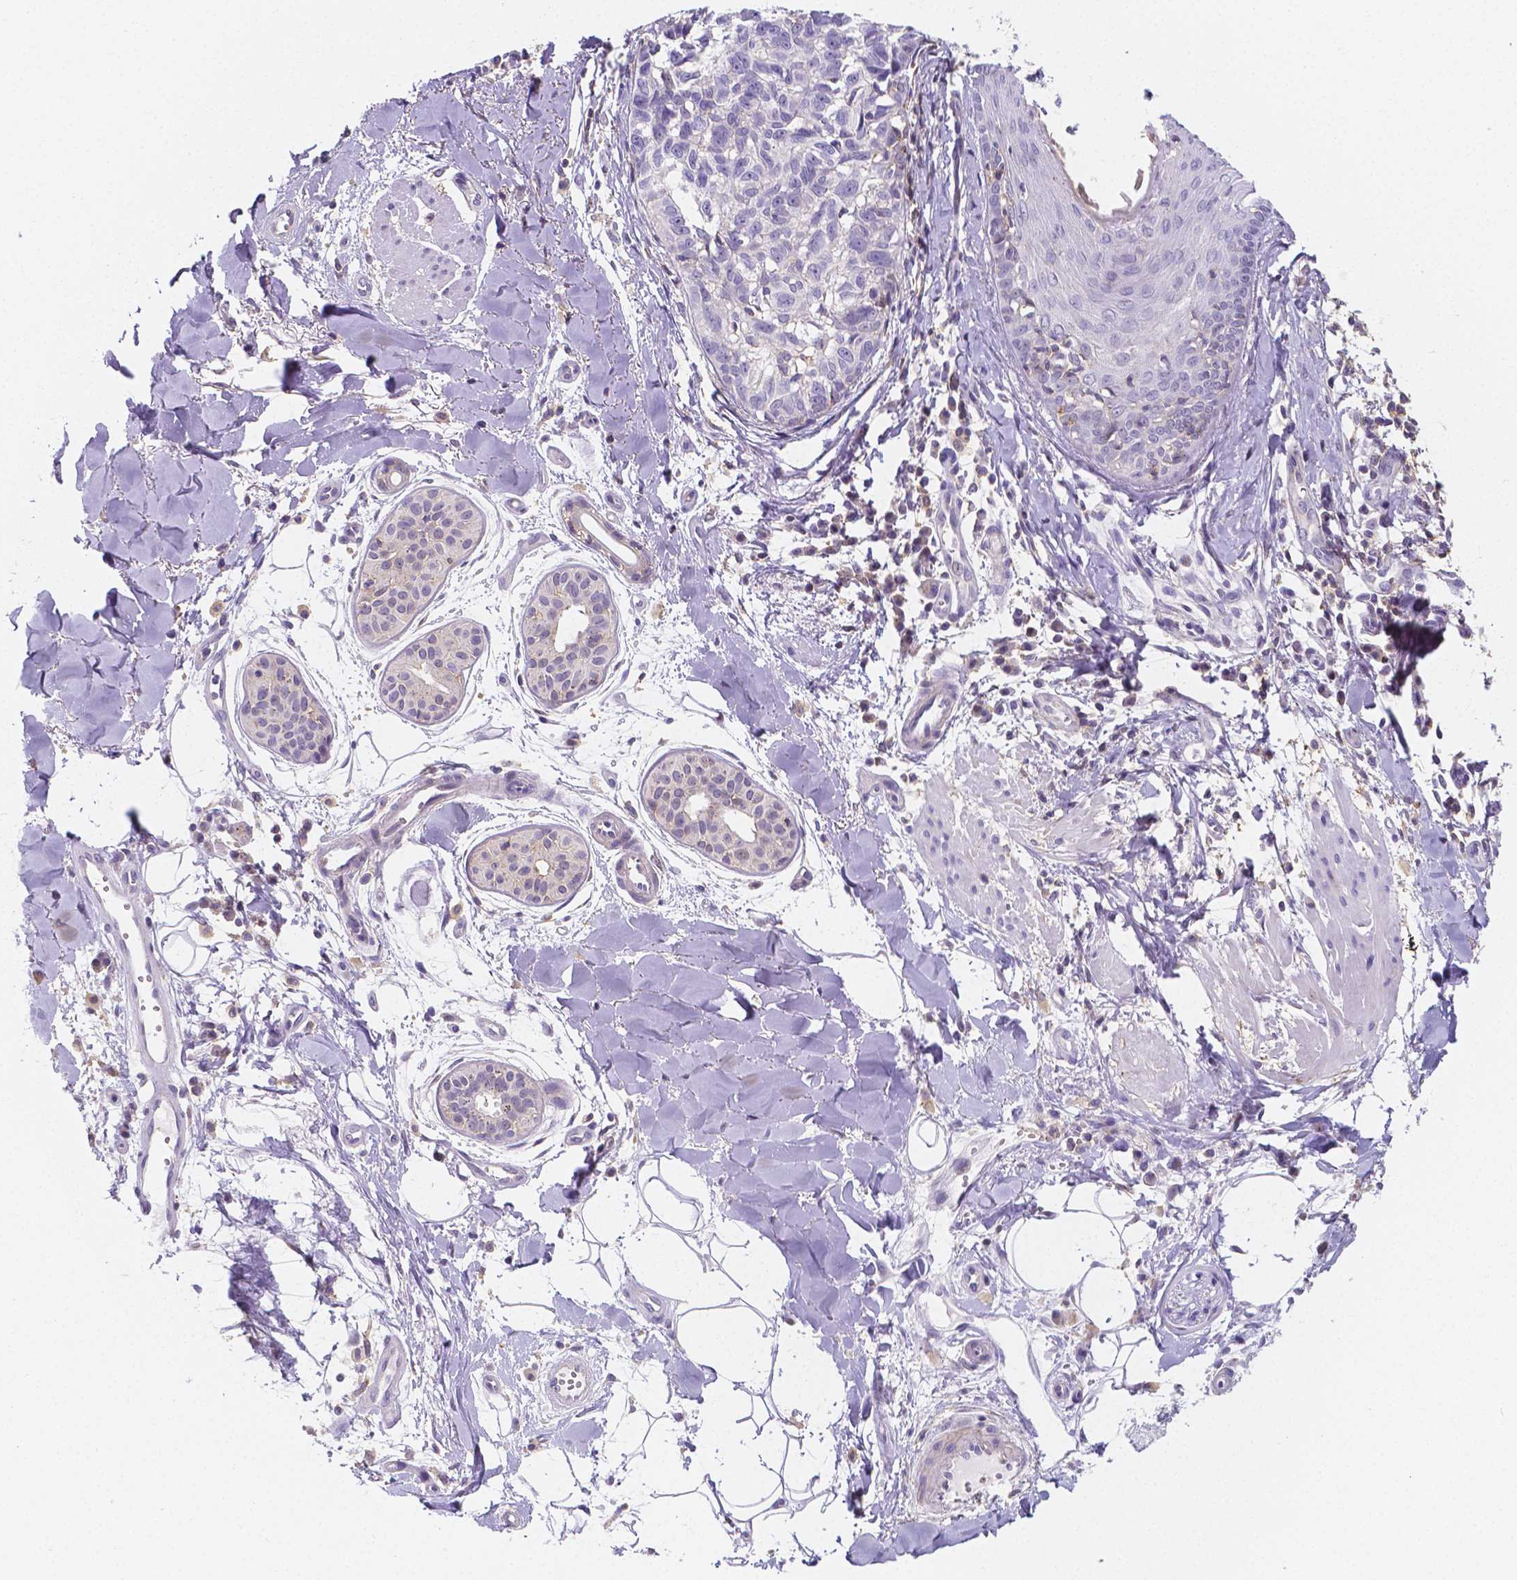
{"staining": {"intensity": "negative", "quantity": "none", "location": "none"}, "tissue": "melanoma", "cell_type": "Tumor cells", "image_type": "cancer", "snomed": [{"axis": "morphology", "description": "Malignant melanoma, NOS"}, {"axis": "topography", "description": "Skin"}], "caption": "High power microscopy image of an immunohistochemistry (IHC) image of melanoma, revealing no significant staining in tumor cells.", "gene": "GABRD", "patient": {"sex": "male", "age": 48}}